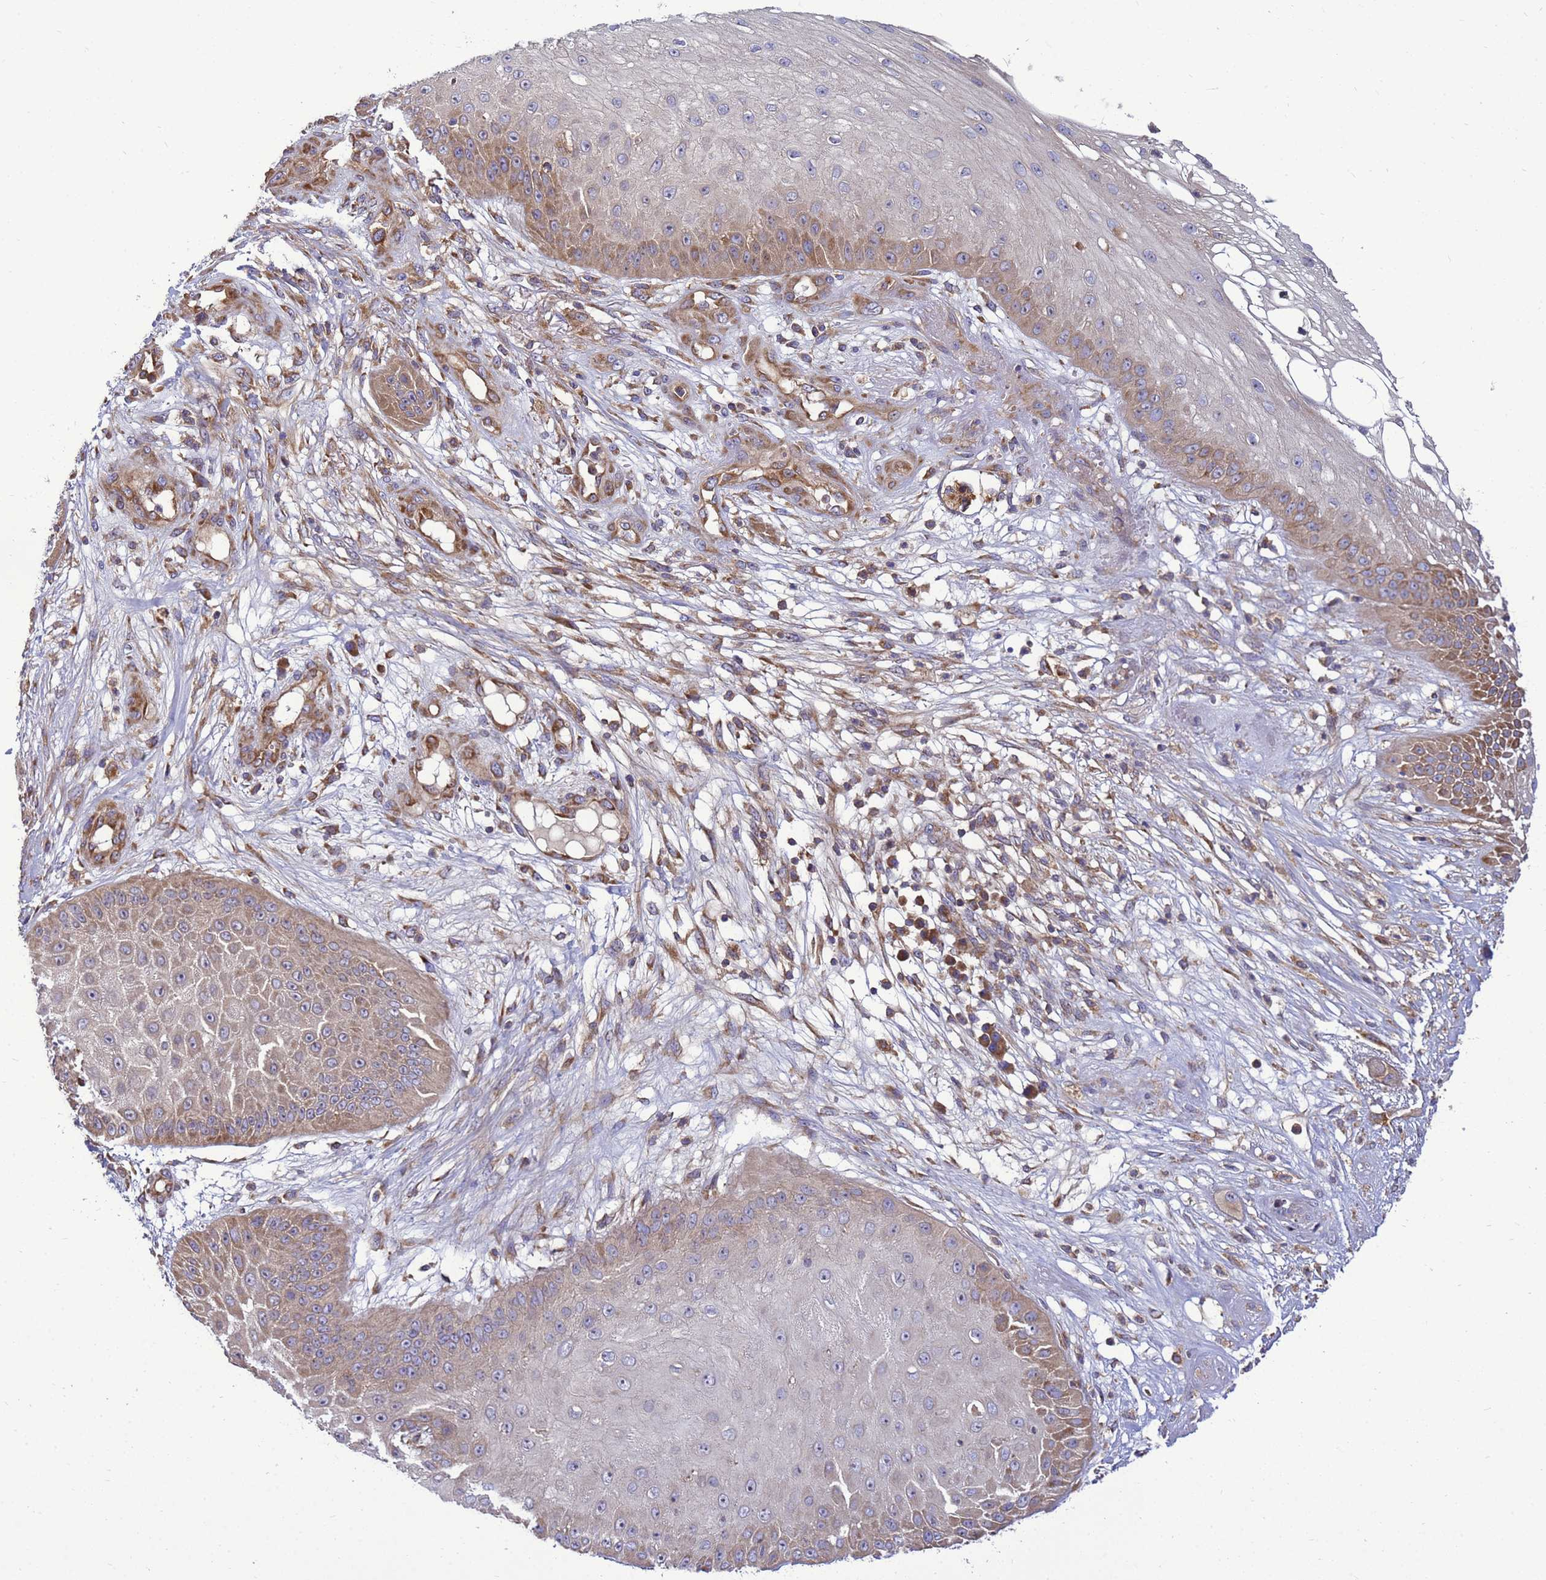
{"staining": {"intensity": "moderate", "quantity": "25%-75%", "location": "cytoplasmic/membranous"}, "tissue": "skin cancer", "cell_type": "Tumor cells", "image_type": "cancer", "snomed": [{"axis": "morphology", "description": "Squamous cell carcinoma, NOS"}, {"axis": "topography", "description": "Skin"}], "caption": "Protein expression analysis of human skin squamous cell carcinoma reveals moderate cytoplasmic/membranous staining in approximately 25%-75% of tumor cells. (DAB (3,3'-diaminobenzidine) = brown stain, brightfield microscopy at high magnification).", "gene": "BECN1", "patient": {"sex": "male", "age": 70}}